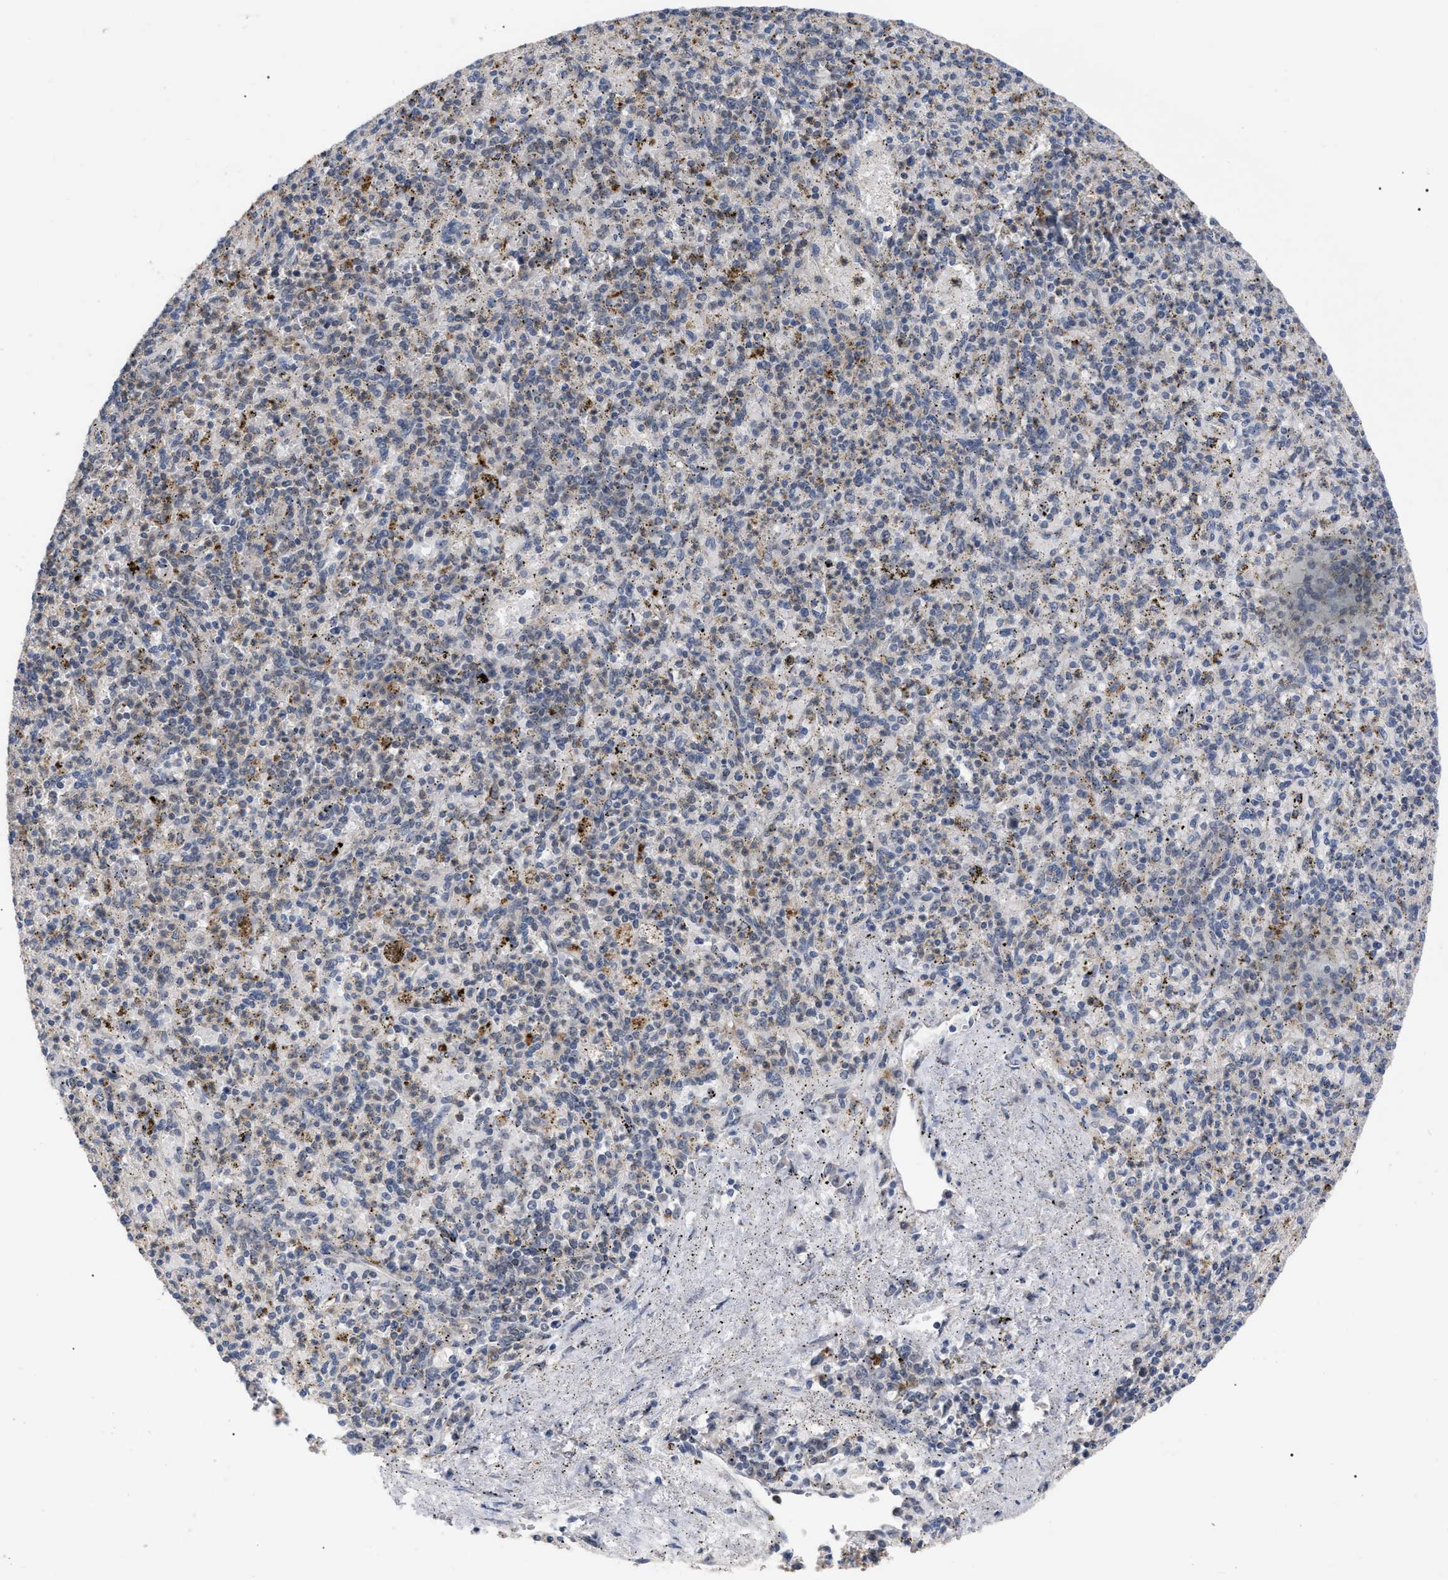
{"staining": {"intensity": "moderate", "quantity": "<25%", "location": "cytoplasmic/membranous"}, "tissue": "spleen", "cell_type": "Cells in red pulp", "image_type": "normal", "snomed": [{"axis": "morphology", "description": "Normal tissue, NOS"}, {"axis": "topography", "description": "Spleen"}], "caption": "Normal spleen shows moderate cytoplasmic/membranous expression in approximately <25% of cells in red pulp, visualized by immunohistochemistry. (DAB = brown stain, brightfield microscopy at high magnification).", "gene": "UPF1", "patient": {"sex": "male", "age": 72}}